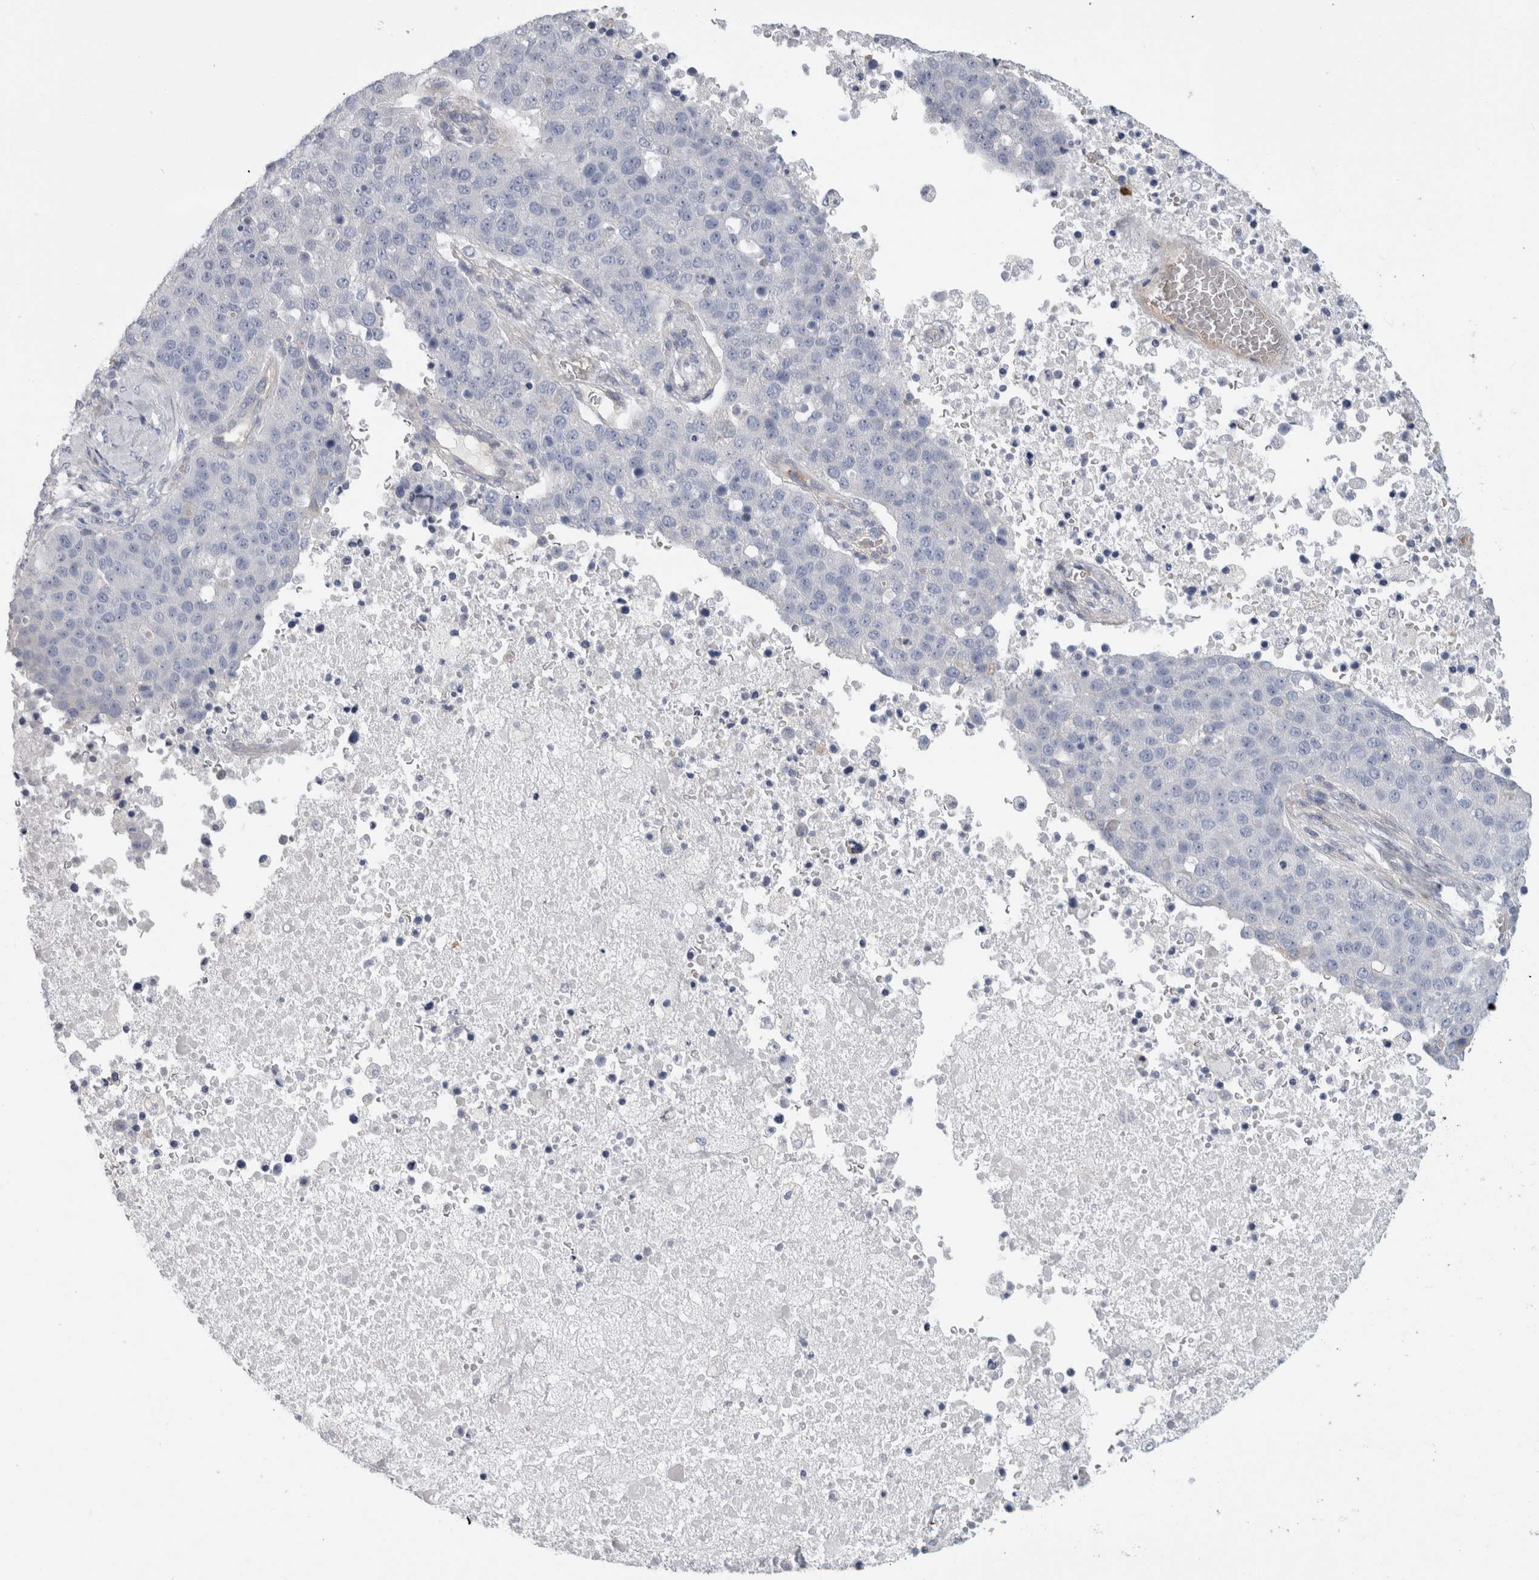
{"staining": {"intensity": "negative", "quantity": "none", "location": "none"}, "tissue": "pancreatic cancer", "cell_type": "Tumor cells", "image_type": "cancer", "snomed": [{"axis": "morphology", "description": "Adenocarcinoma, NOS"}, {"axis": "topography", "description": "Pancreas"}], "caption": "Immunohistochemical staining of pancreatic cancer (adenocarcinoma) demonstrates no significant positivity in tumor cells.", "gene": "CD55", "patient": {"sex": "female", "age": 61}}